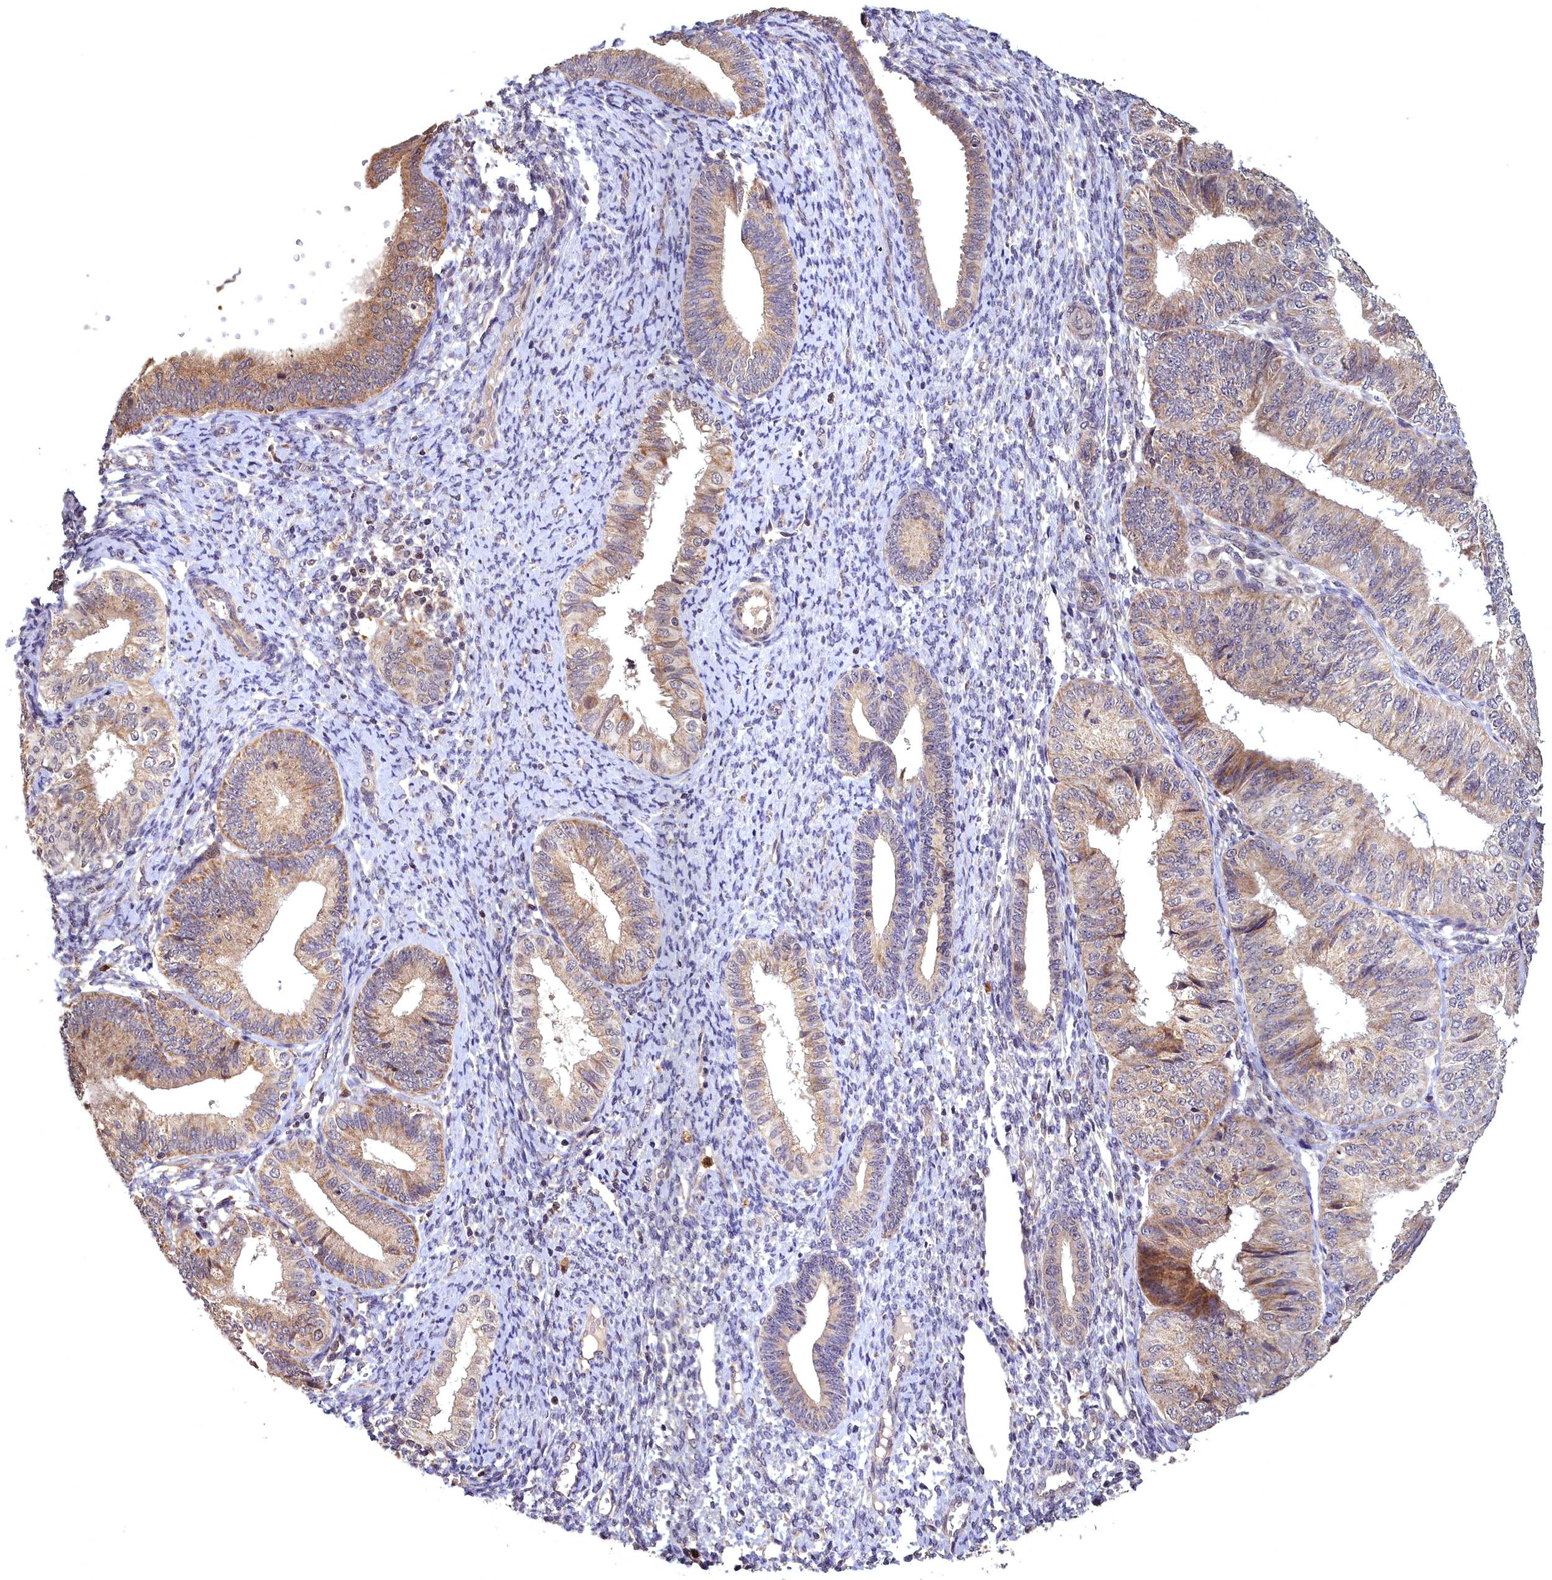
{"staining": {"intensity": "moderate", "quantity": ">75%", "location": "cytoplasmic/membranous"}, "tissue": "endometrial cancer", "cell_type": "Tumor cells", "image_type": "cancer", "snomed": [{"axis": "morphology", "description": "Adenocarcinoma, NOS"}, {"axis": "topography", "description": "Endometrium"}], "caption": "Endometrial cancer stained for a protein (brown) displays moderate cytoplasmic/membranous positive staining in about >75% of tumor cells.", "gene": "EPB41L4B", "patient": {"sex": "female", "age": 58}}